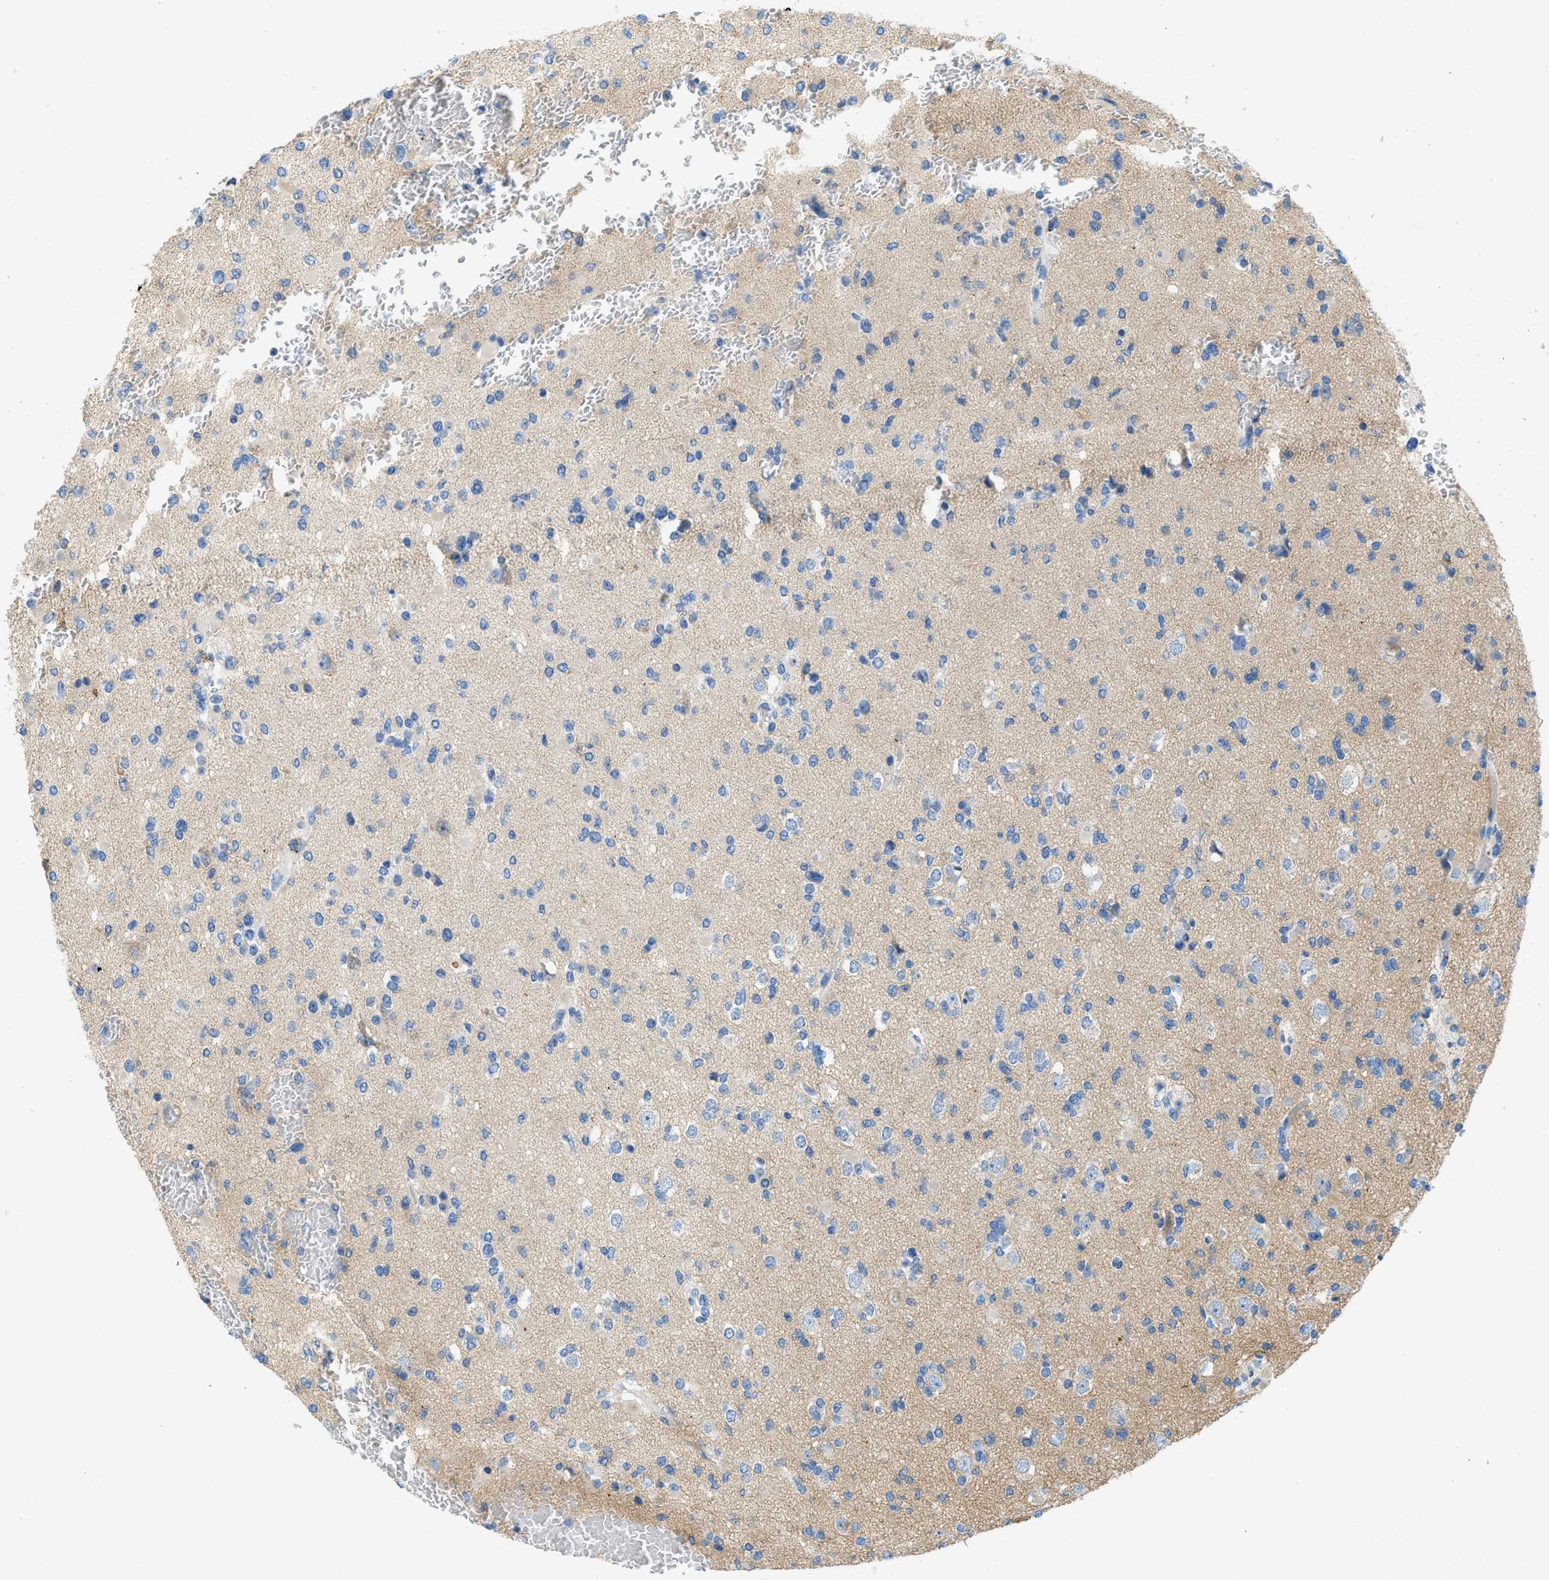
{"staining": {"intensity": "weak", "quantity": "<25%", "location": "cytoplasmic/membranous"}, "tissue": "glioma", "cell_type": "Tumor cells", "image_type": "cancer", "snomed": [{"axis": "morphology", "description": "Glioma, malignant, Low grade"}, {"axis": "topography", "description": "Brain"}], "caption": "Immunohistochemistry (IHC) histopathology image of glioma stained for a protein (brown), which displays no positivity in tumor cells.", "gene": "TMEM248", "patient": {"sex": "female", "age": 22}}